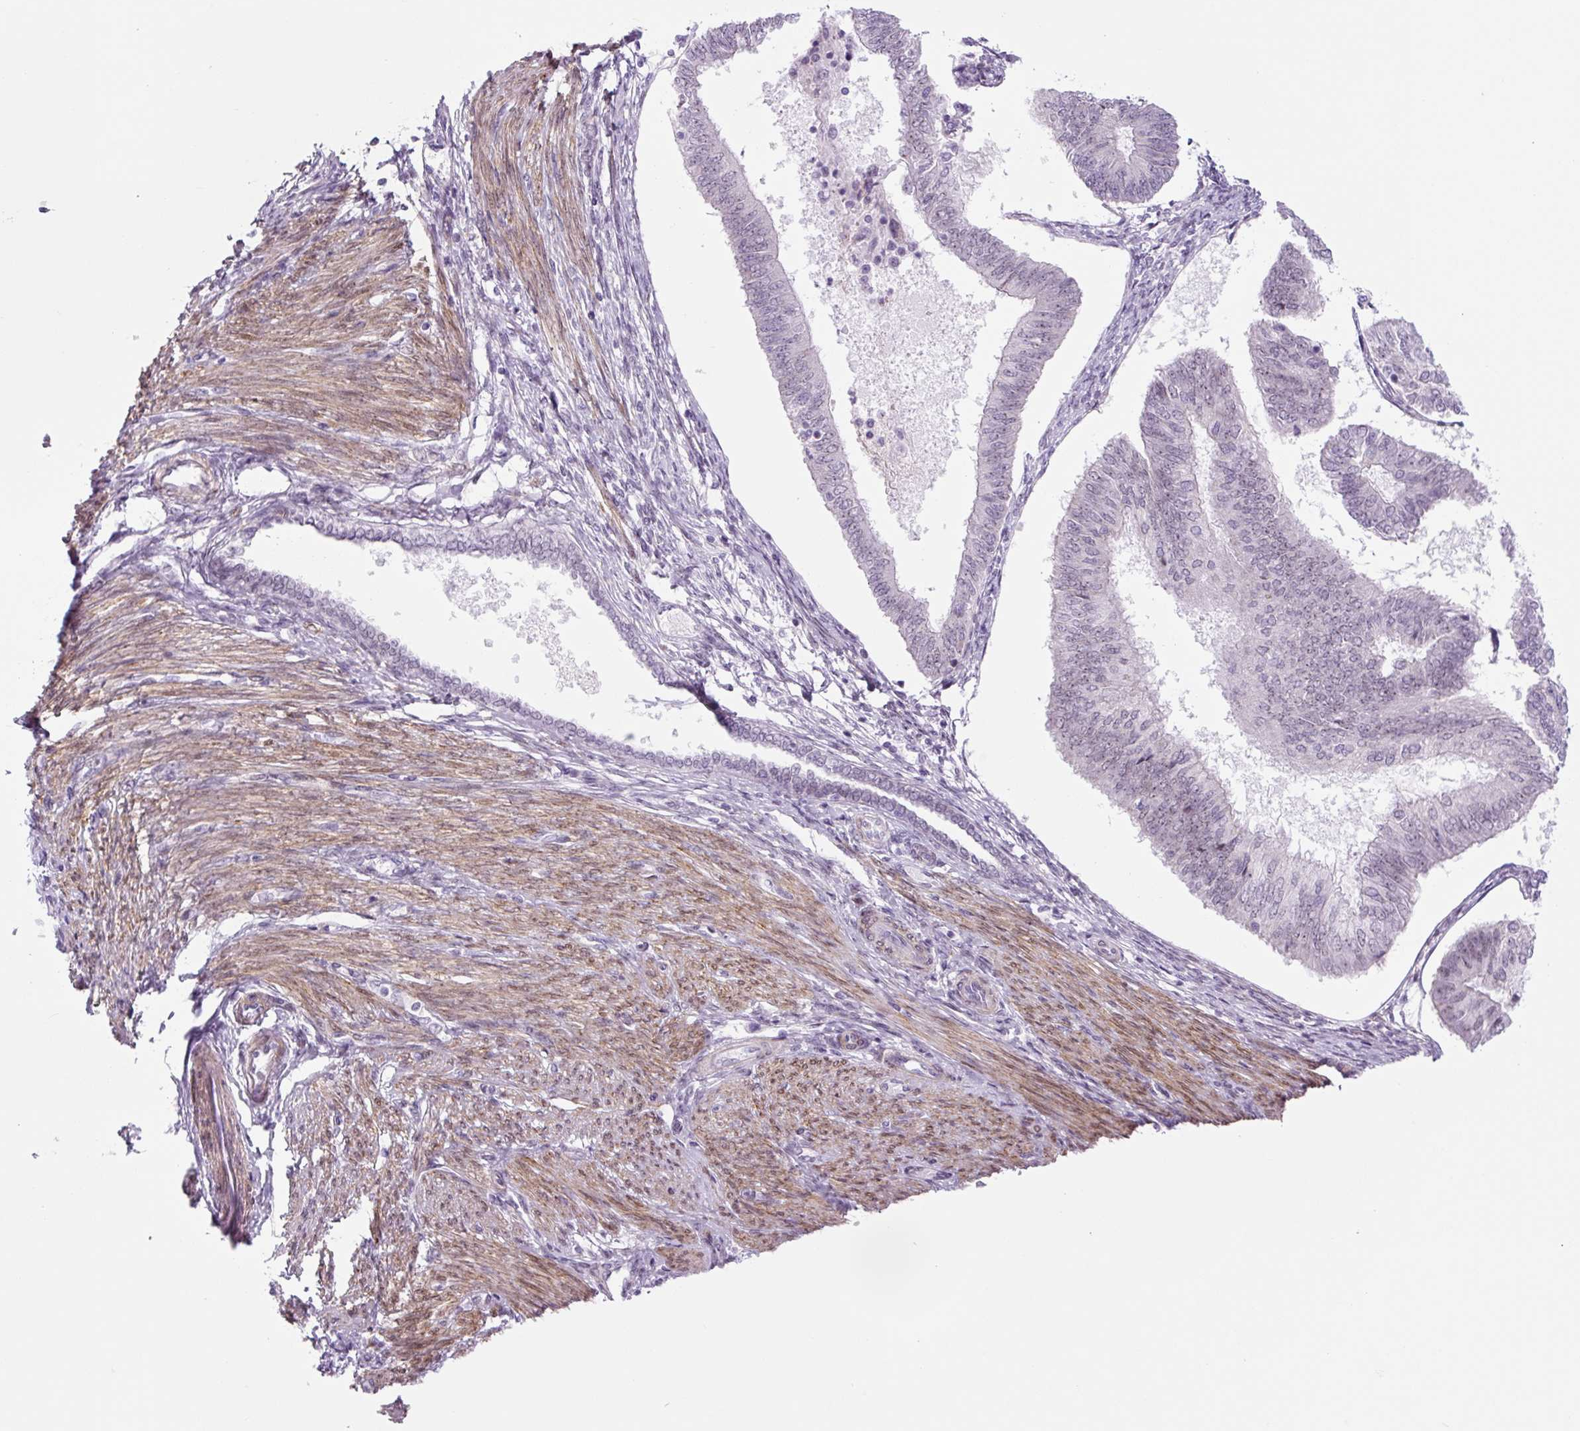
{"staining": {"intensity": "negative", "quantity": "none", "location": "none"}, "tissue": "endometrial cancer", "cell_type": "Tumor cells", "image_type": "cancer", "snomed": [{"axis": "morphology", "description": "Adenocarcinoma, NOS"}, {"axis": "topography", "description": "Endometrium"}], "caption": "Immunohistochemical staining of endometrial adenocarcinoma exhibits no significant expression in tumor cells.", "gene": "RRS1", "patient": {"sex": "female", "age": 58}}